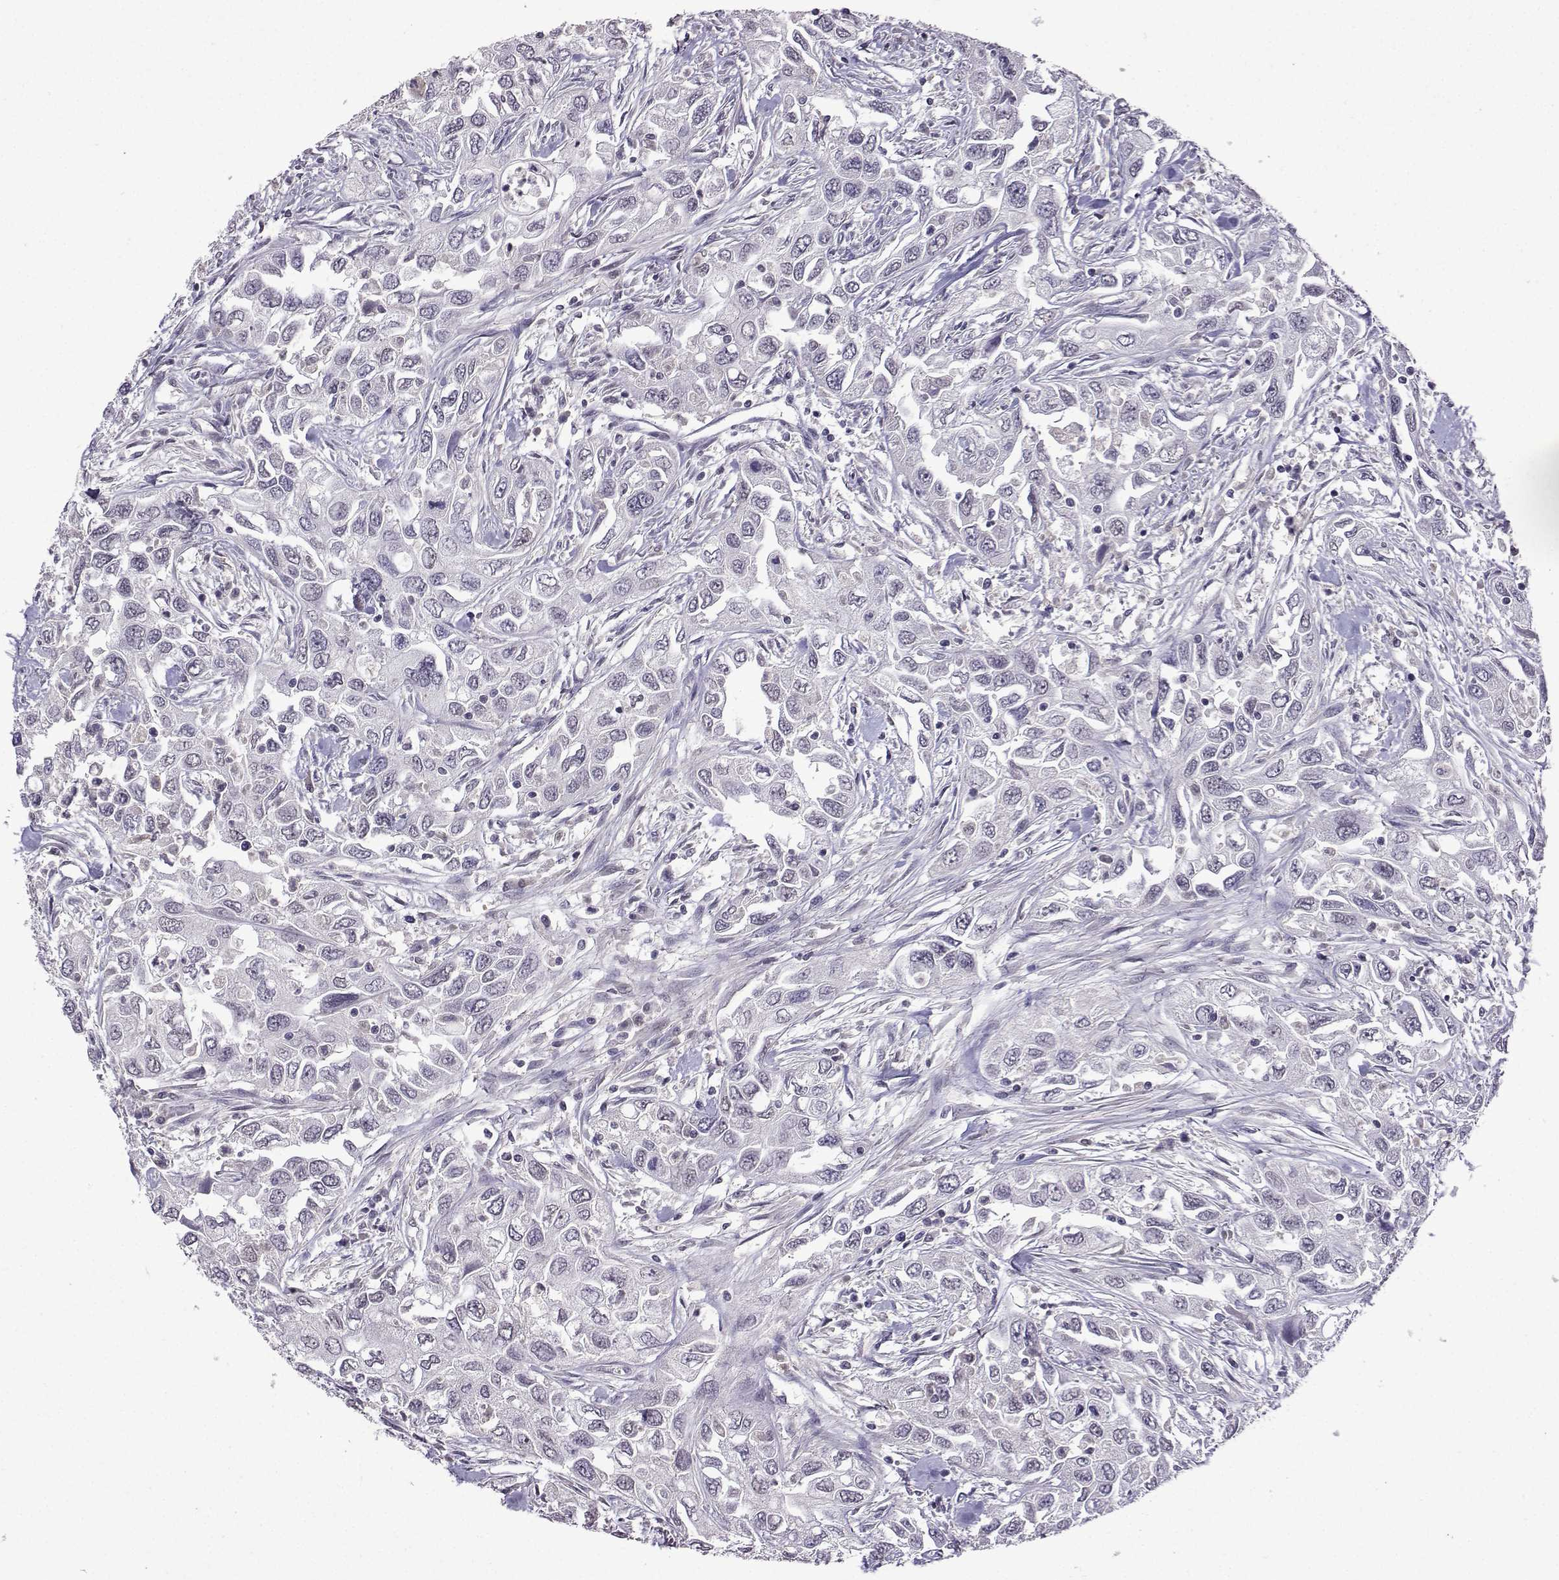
{"staining": {"intensity": "negative", "quantity": "none", "location": "none"}, "tissue": "urothelial cancer", "cell_type": "Tumor cells", "image_type": "cancer", "snomed": [{"axis": "morphology", "description": "Urothelial carcinoma, High grade"}, {"axis": "topography", "description": "Urinary bladder"}], "caption": "A high-resolution photomicrograph shows immunohistochemistry (IHC) staining of urothelial cancer, which exhibits no significant positivity in tumor cells.", "gene": "CCL28", "patient": {"sex": "male", "age": 76}}